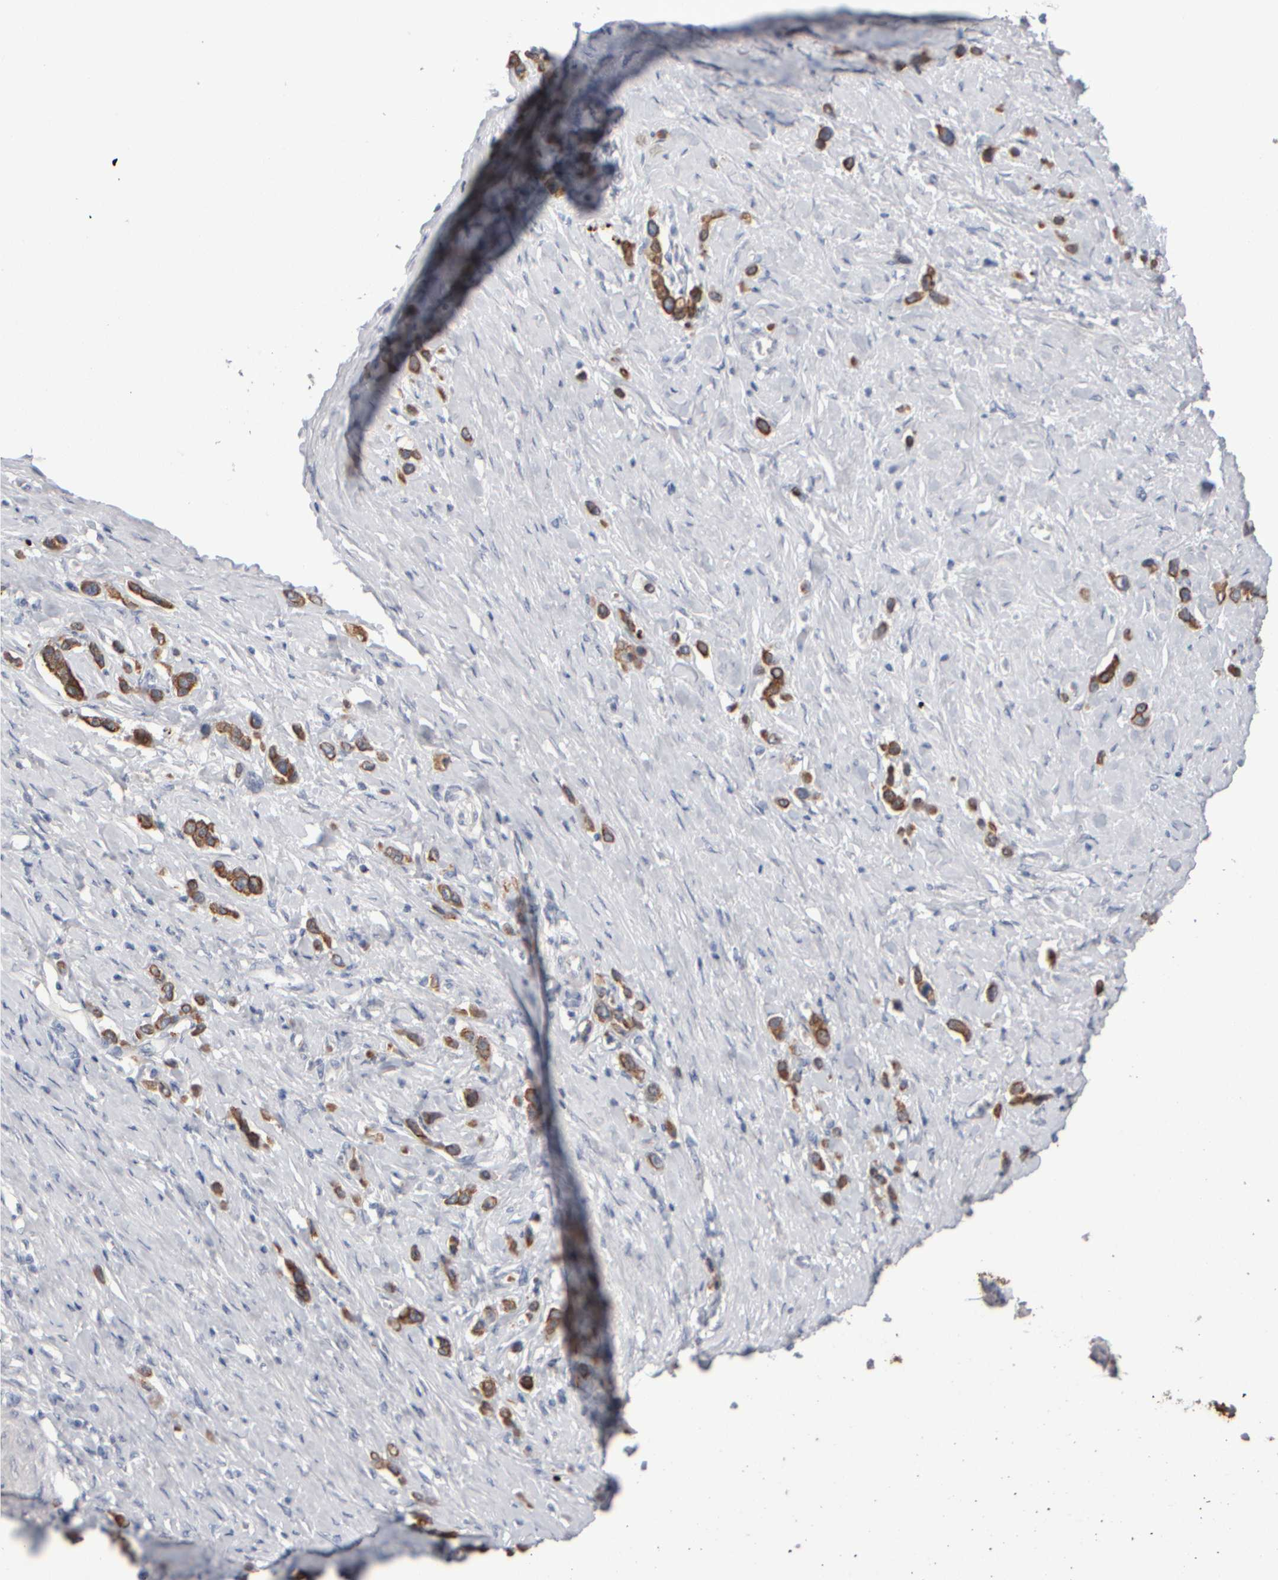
{"staining": {"intensity": "moderate", "quantity": ">75%", "location": "cytoplasmic/membranous"}, "tissue": "stomach cancer", "cell_type": "Tumor cells", "image_type": "cancer", "snomed": [{"axis": "morphology", "description": "Adenocarcinoma, NOS"}, {"axis": "topography", "description": "Stomach"}], "caption": "This micrograph demonstrates adenocarcinoma (stomach) stained with immunohistochemistry (IHC) to label a protein in brown. The cytoplasmic/membranous of tumor cells show moderate positivity for the protein. Nuclei are counter-stained blue.", "gene": "EPHX2", "patient": {"sex": "female", "age": 65}}